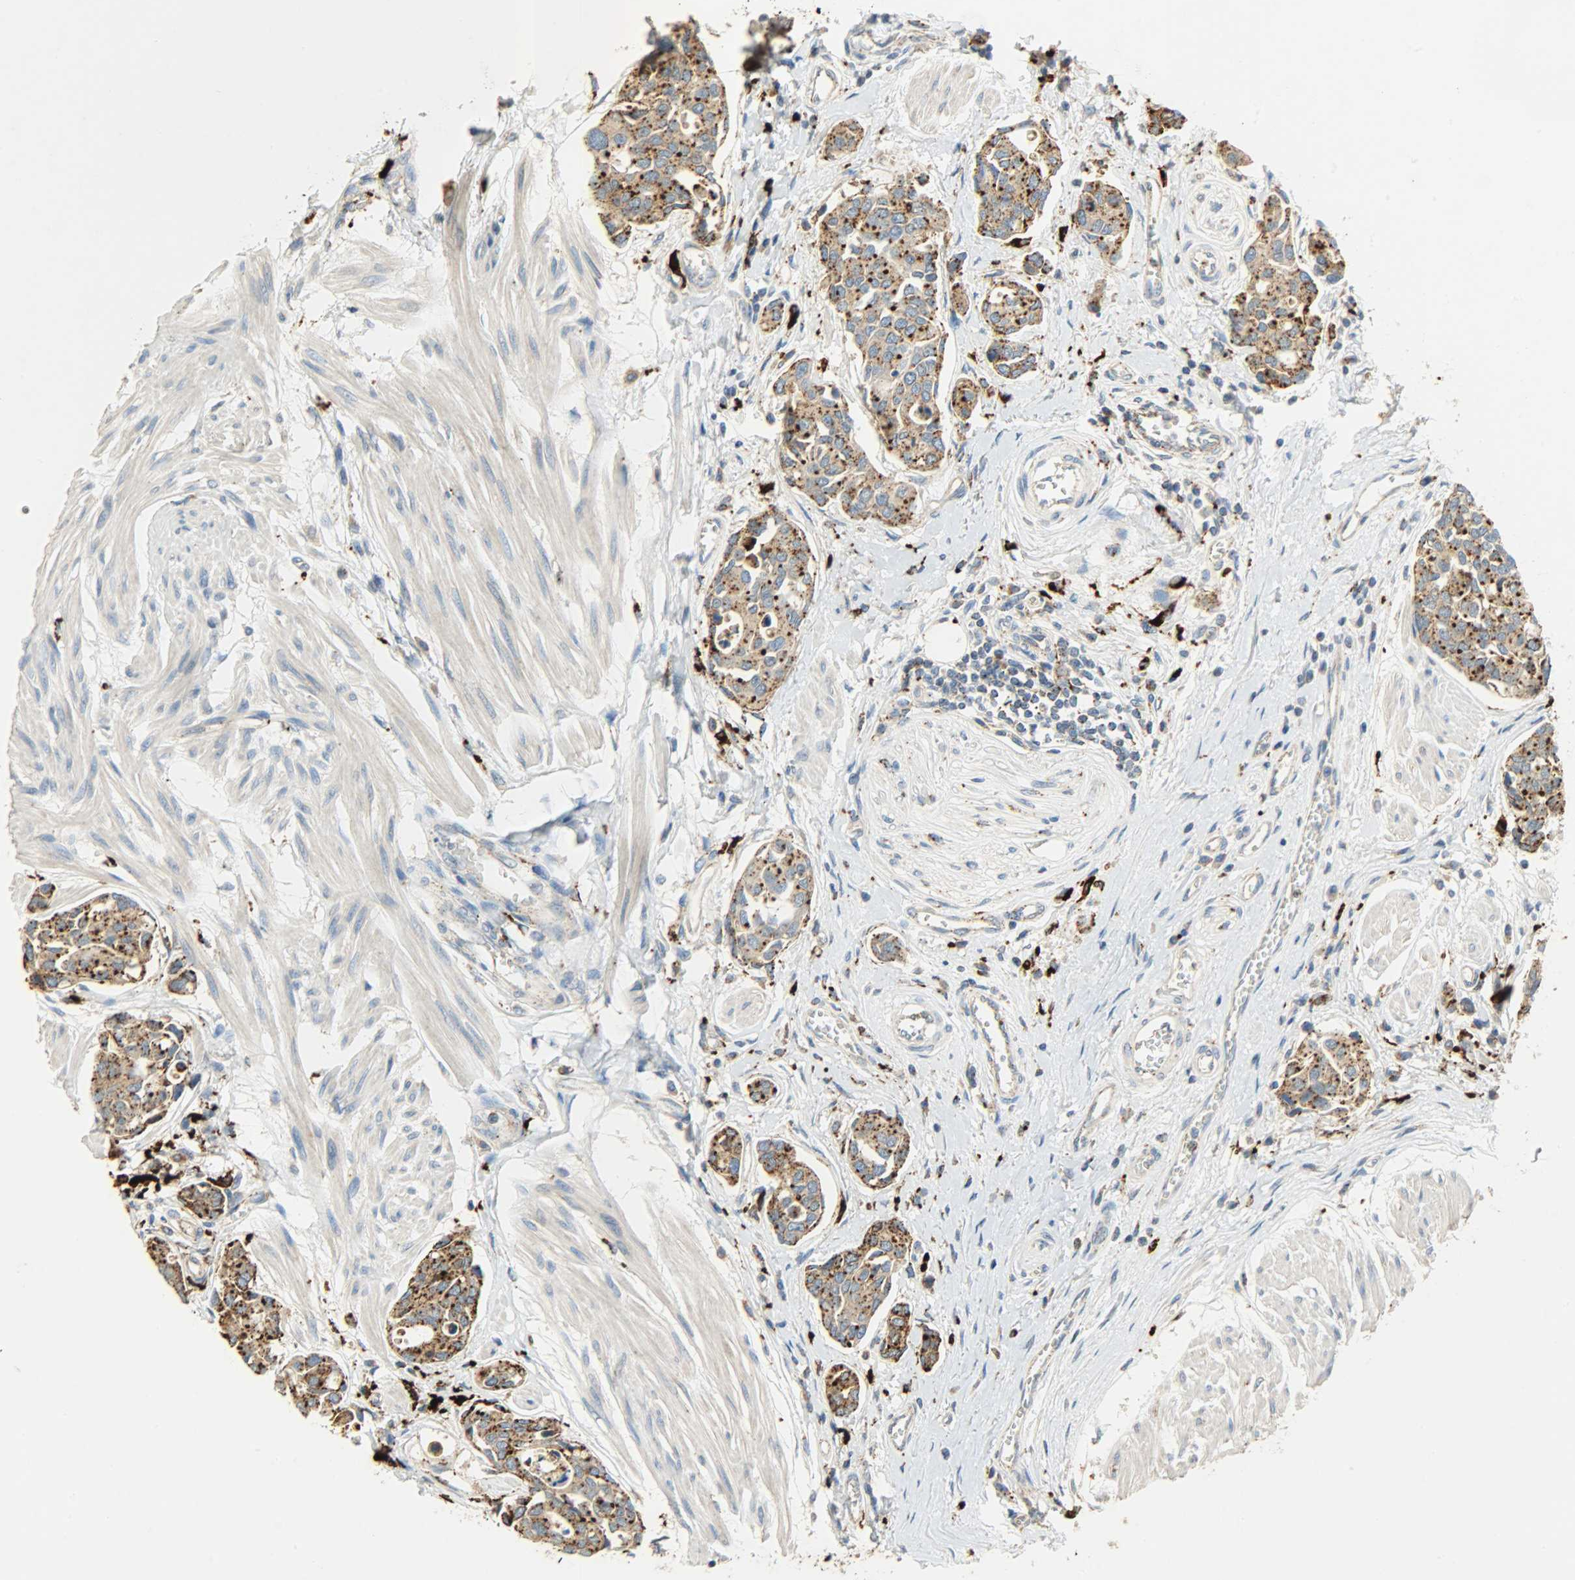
{"staining": {"intensity": "strong", "quantity": ">75%", "location": "cytoplasmic/membranous"}, "tissue": "urothelial cancer", "cell_type": "Tumor cells", "image_type": "cancer", "snomed": [{"axis": "morphology", "description": "Urothelial carcinoma, High grade"}, {"axis": "topography", "description": "Urinary bladder"}], "caption": "Strong cytoplasmic/membranous protein staining is identified in approximately >75% of tumor cells in high-grade urothelial carcinoma.", "gene": "ASAH1", "patient": {"sex": "male", "age": 78}}